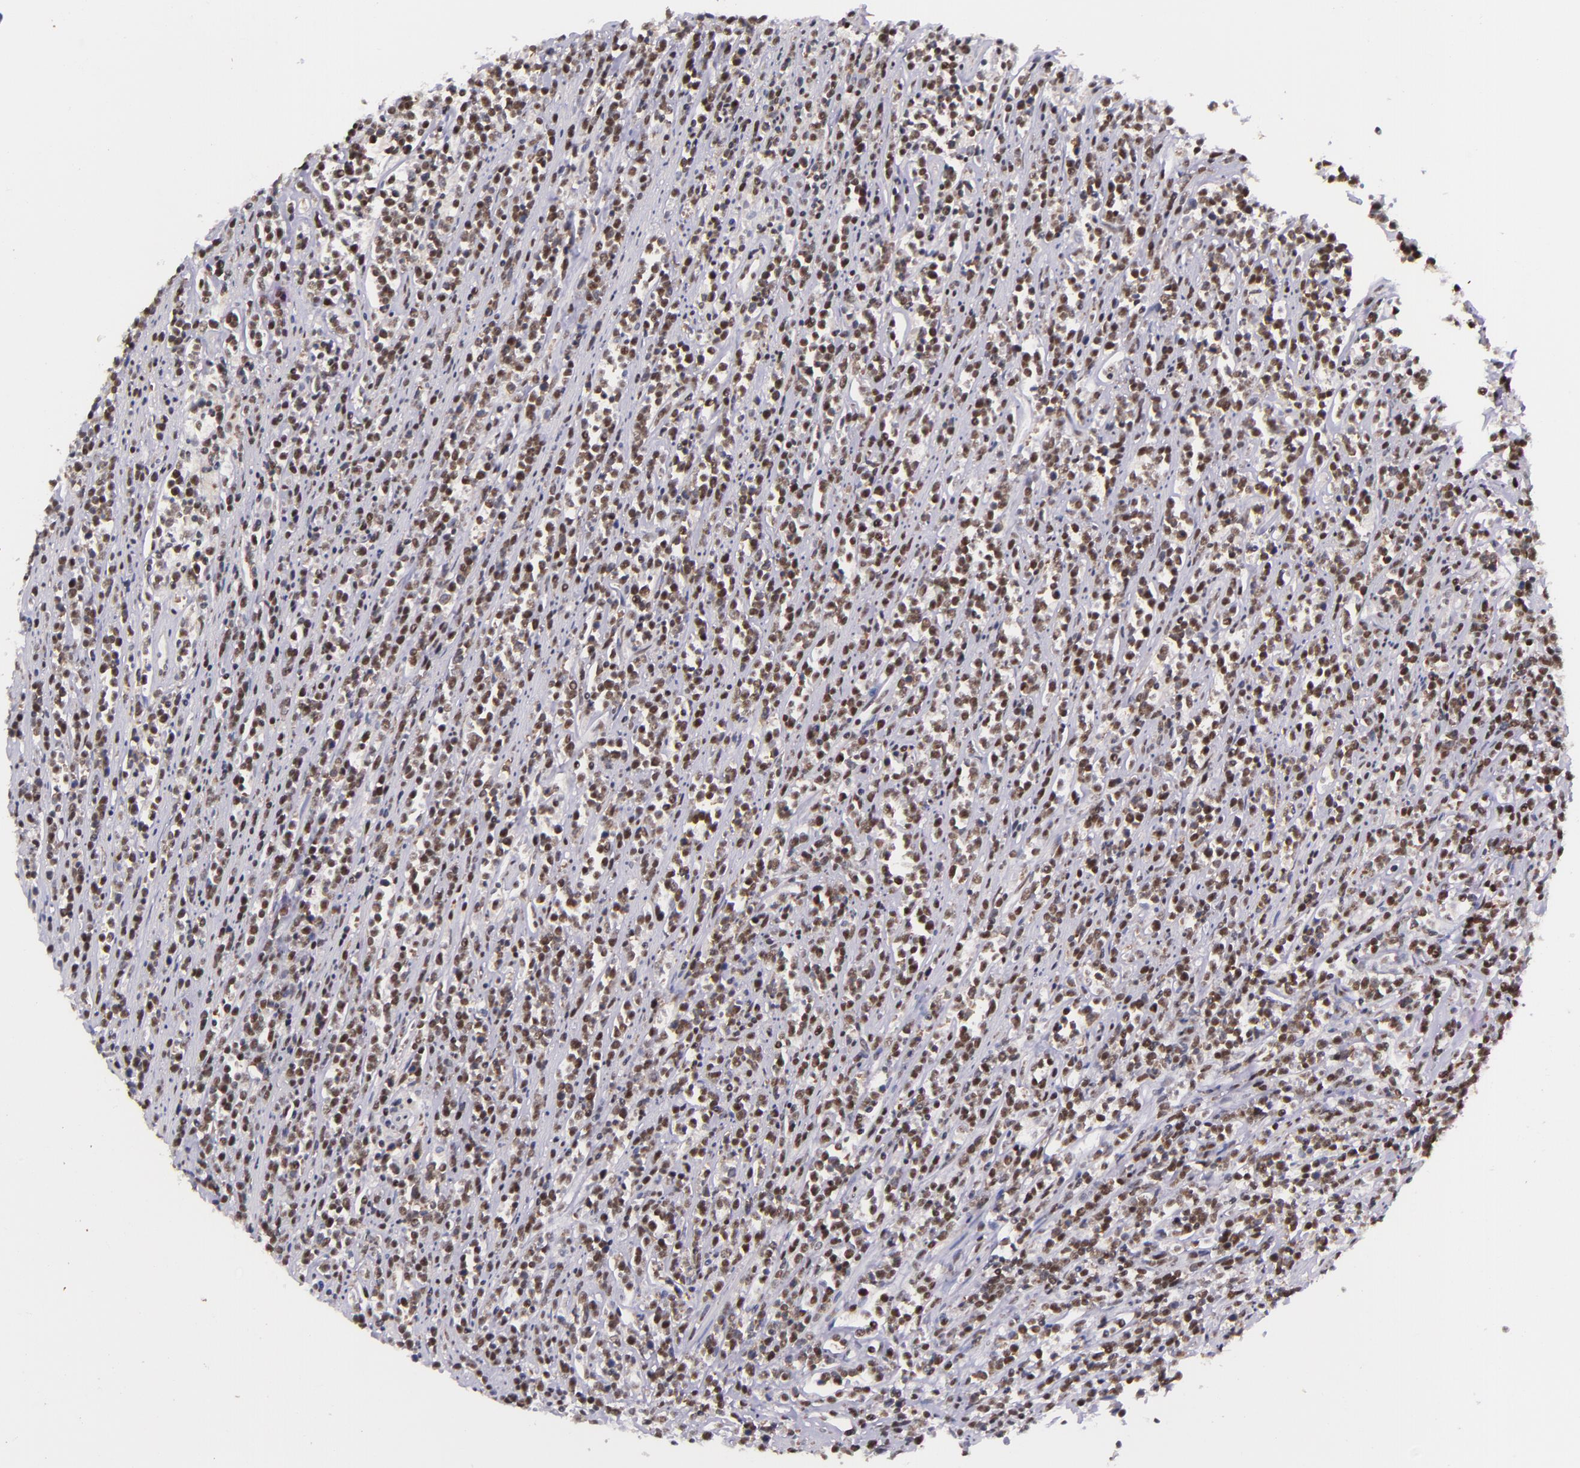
{"staining": {"intensity": "strong", "quantity": ">75%", "location": "nuclear"}, "tissue": "lymphoma", "cell_type": "Tumor cells", "image_type": "cancer", "snomed": [{"axis": "morphology", "description": "Malignant lymphoma, non-Hodgkin's type, High grade"}, {"axis": "topography", "description": "Small intestine"}, {"axis": "topography", "description": "Colon"}], "caption": "High-grade malignant lymphoma, non-Hodgkin's type tissue displays strong nuclear expression in approximately >75% of tumor cells, visualized by immunohistochemistry.", "gene": "GPKOW", "patient": {"sex": "male", "age": 8}}